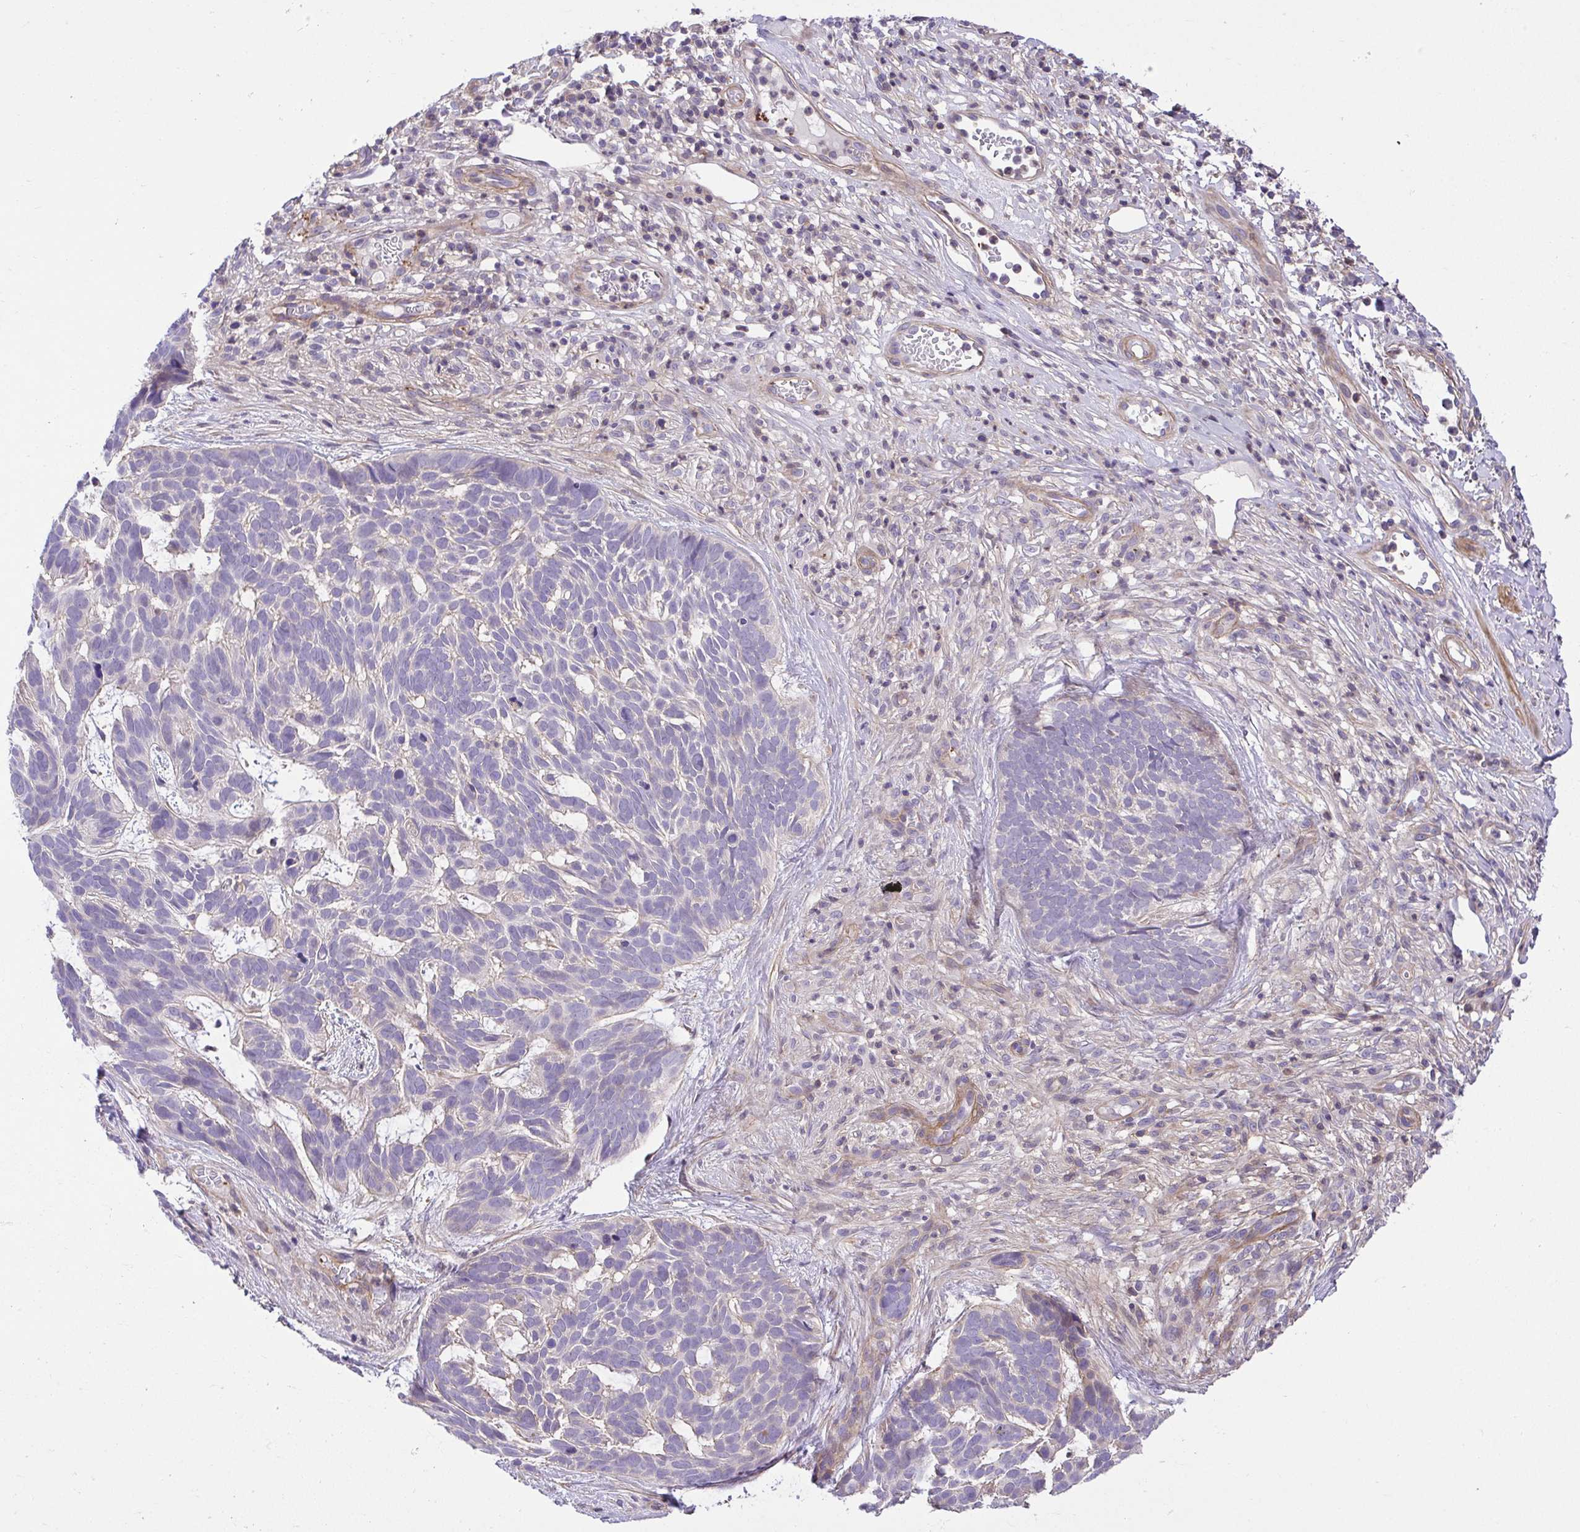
{"staining": {"intensity": "negative", "quantity": "none", "location": "none"}, "tissue": "skin cancer", "cell_type": "Tumor cells", "image_type": "cancer", "snomed": [{"axis": "morphology", "description": "Basal cell carcinoma"}, {"axis": "topography", "description": "Skin"}], "caption": "The histopathology image exhibits no staining of tumor cells in skin cancer (basal cell carcinoma).", "gene": "PRR14L", "patient": {"sex": "male", "age": 78}}